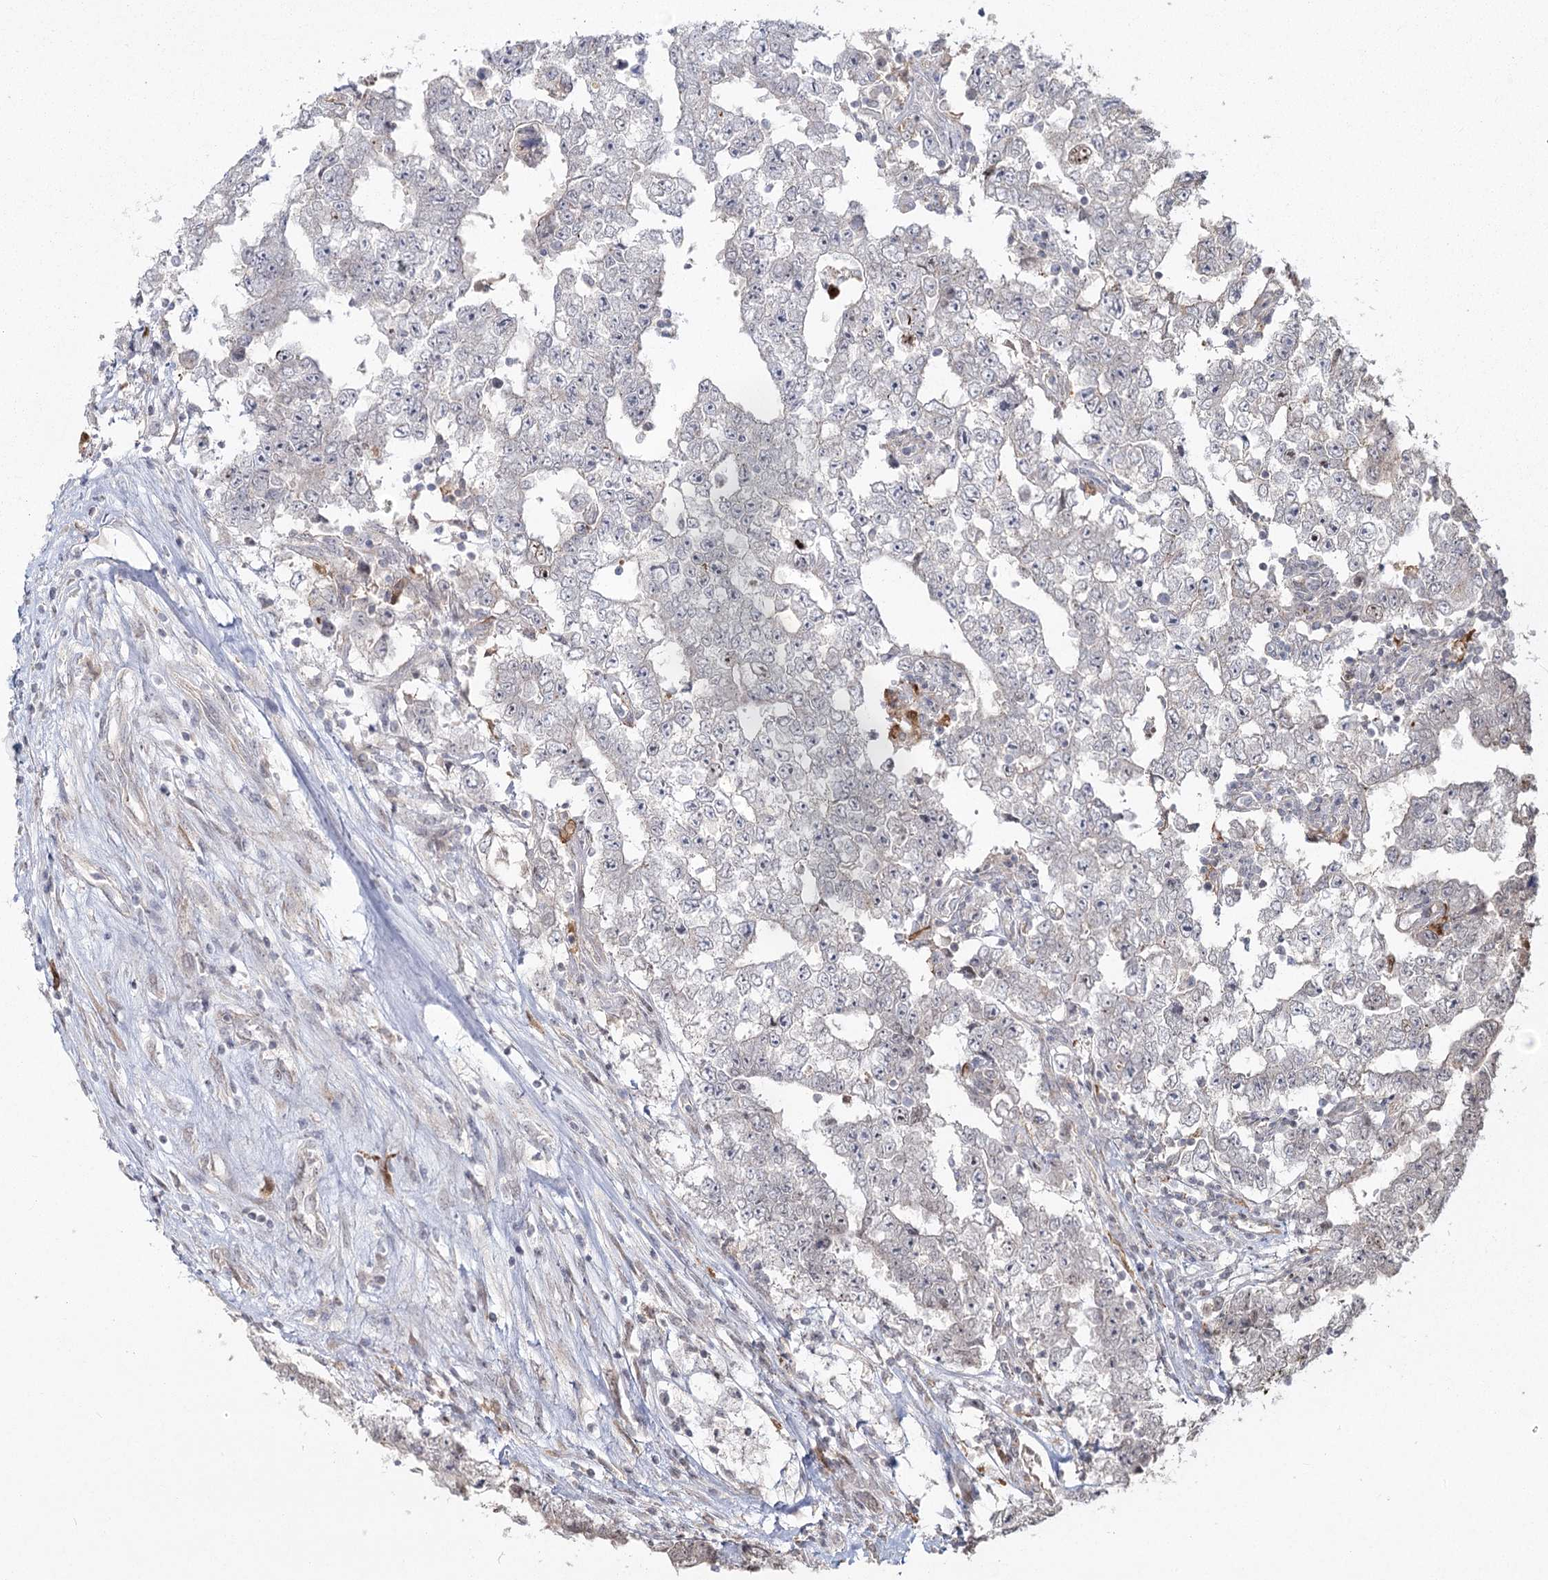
{"staining": {"intensity": "negative", "quantity": "none", "location": "none"}, "tissue": "testis cancer", "cell_type": "Tumor cells", "image_type": "cancer", "snomed": [{"axis": "morphology", "description": "Carcinoma, Embryonal, NOS"}, {"axis": "topography", "description": "Testis"}], "caption": "Immunohistochemistry histopathology image of embryonal carcinoma (testis) stained for a protein (brown), which reveals no positivity in tumor cells. (Brightfield microscopy of DAB (3,3'-diaminobenzidine) immunohistochemistry (IHC) at high magnification).", "gene": "AP2M1", "patient": {"sex": "male", "age": 25}}